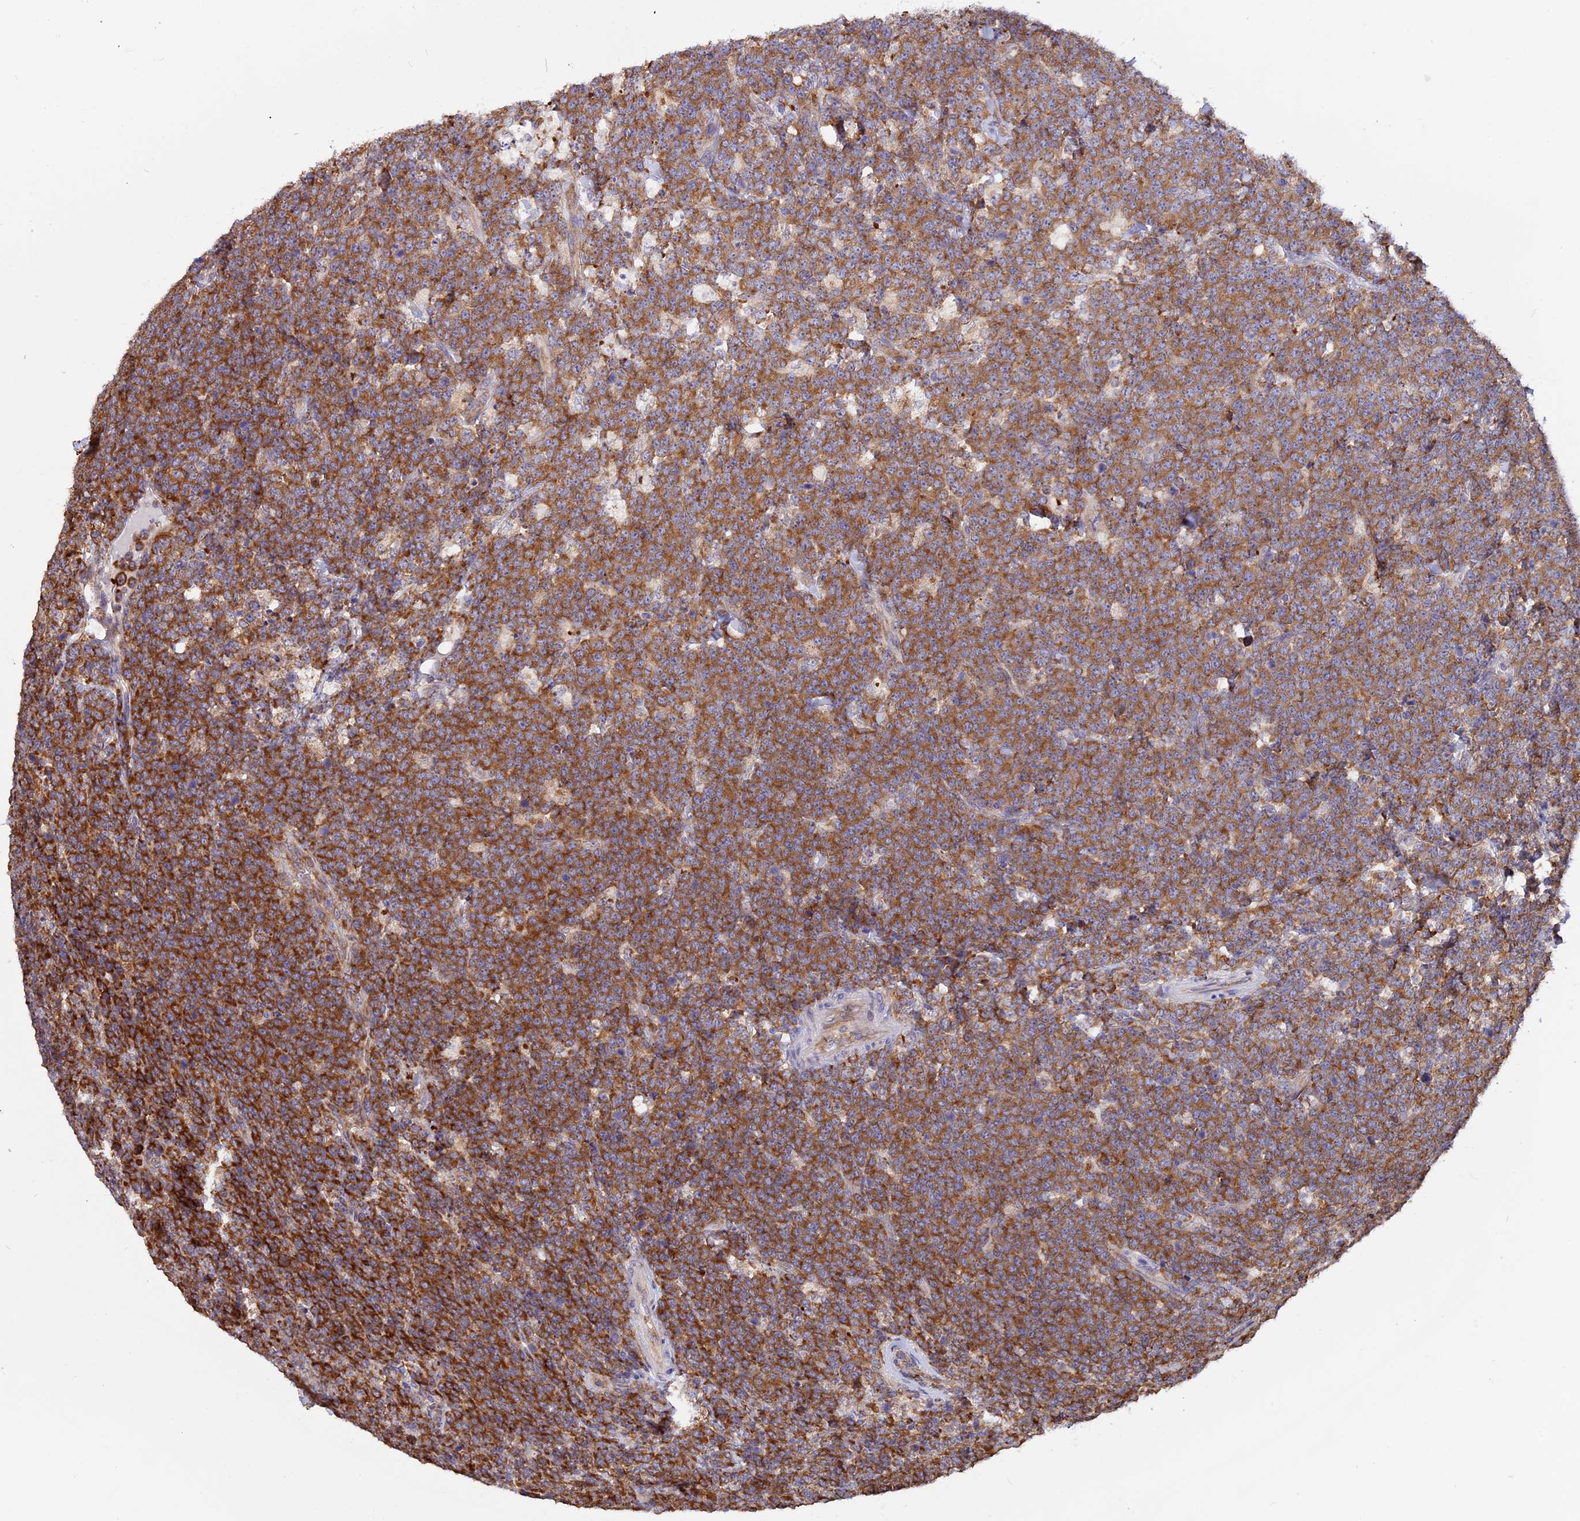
{"staining": {"intensity": "strong", "quantity": ">75%", "location": "cytoplasmic/membranous"}, "tissue": "lymphoma", "cell_type": "Tumor cells", "image_type": "cancer", "snomed": [{"axis": "morphology", "description": "Malignant lymphoma, non-Hodgkin's type, High grade"}, {"axis": "topography", "description": "Small intestine"}], "caption": "This is a histology image of immunohistochemistry (IHC) staining of lymphoma, which shows strong expression in the cytoplasmic/membranous of tumor cells.", "gene": "GNPTAB", "patient": {"sex": "male", "age": 8}}